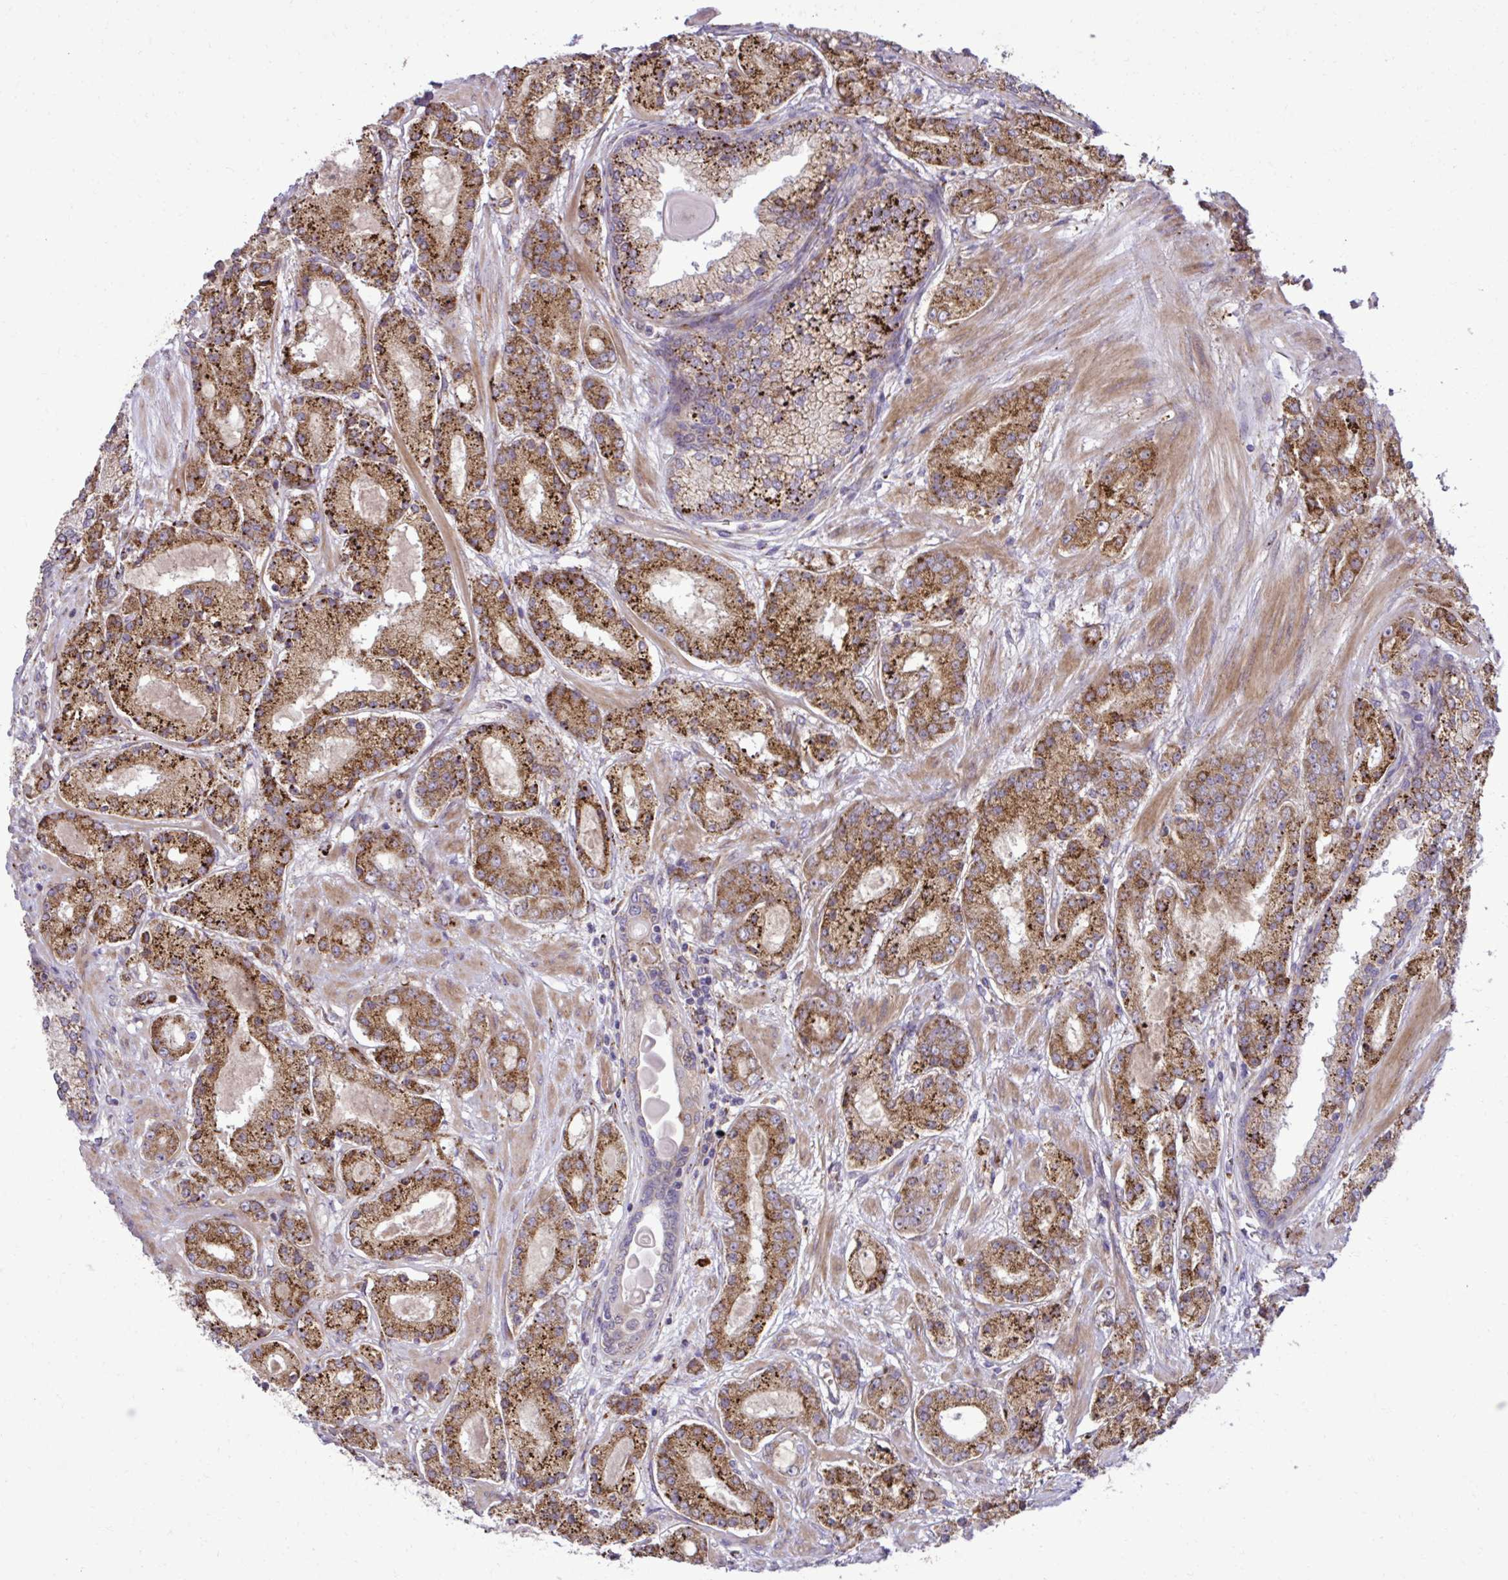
{"staining": {"intensity": "strong", "quantity": ">75%", "location": "cytoplasmic/membranous"}, "tissue": "prostate cancer", "cell_type": "Tumor cells", "image_type": "cancer", "snomed": [{"axis": "morphology", "description": "Adenocarcinoma, High grade"}, {"axis": "topography", "description": "Prostate"}], "caption": "The immunohistochemical stain labels strong cytoplasmic/membranous staining in tumor cells of prostate high-grade adenocarcinoma tissue.", "gene": "LIMS1", "patient": {"sex": "male", "age": 67}}